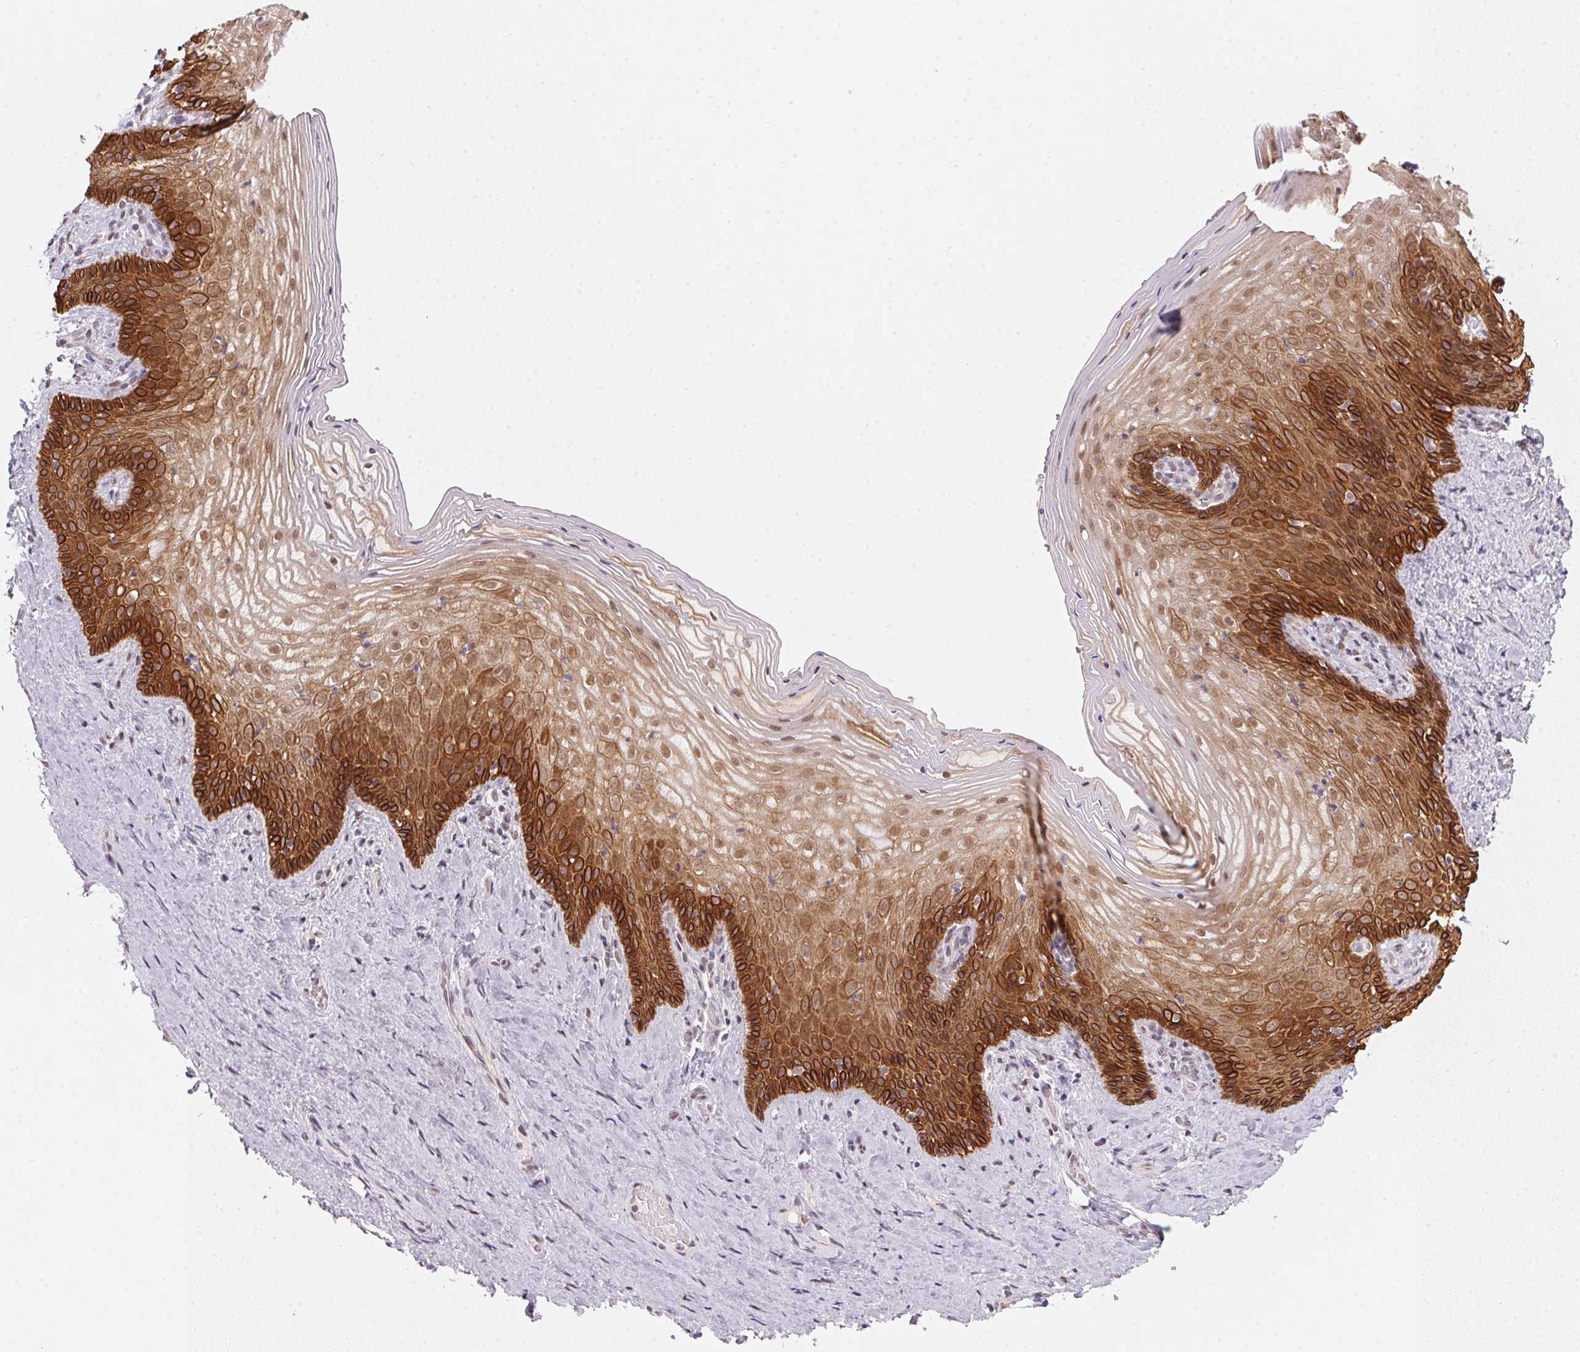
{"staining": {"intensity": "strong", "quantity": "25%-75%", "location": "cytoplasmic/membranous,nuclear"}, "tissue": "vagina", "cell_type": "Squamous epithelial cells", "image_type": "normal", "snomed": [{"axis": "morphology", "description": "Normal tissue, NOS"}, {"axis": "topography", "description": "Vagina"}], "caption": "An immunohistochemistry micrograph of normal tissue is shown. Protein staining in brown labels strong cytoplasmic/membranous,nuclear positivity in vagina within squamous epithelial cells.", "gene": "RAB22A", "patient": {"sex": "female", "age": 45}}